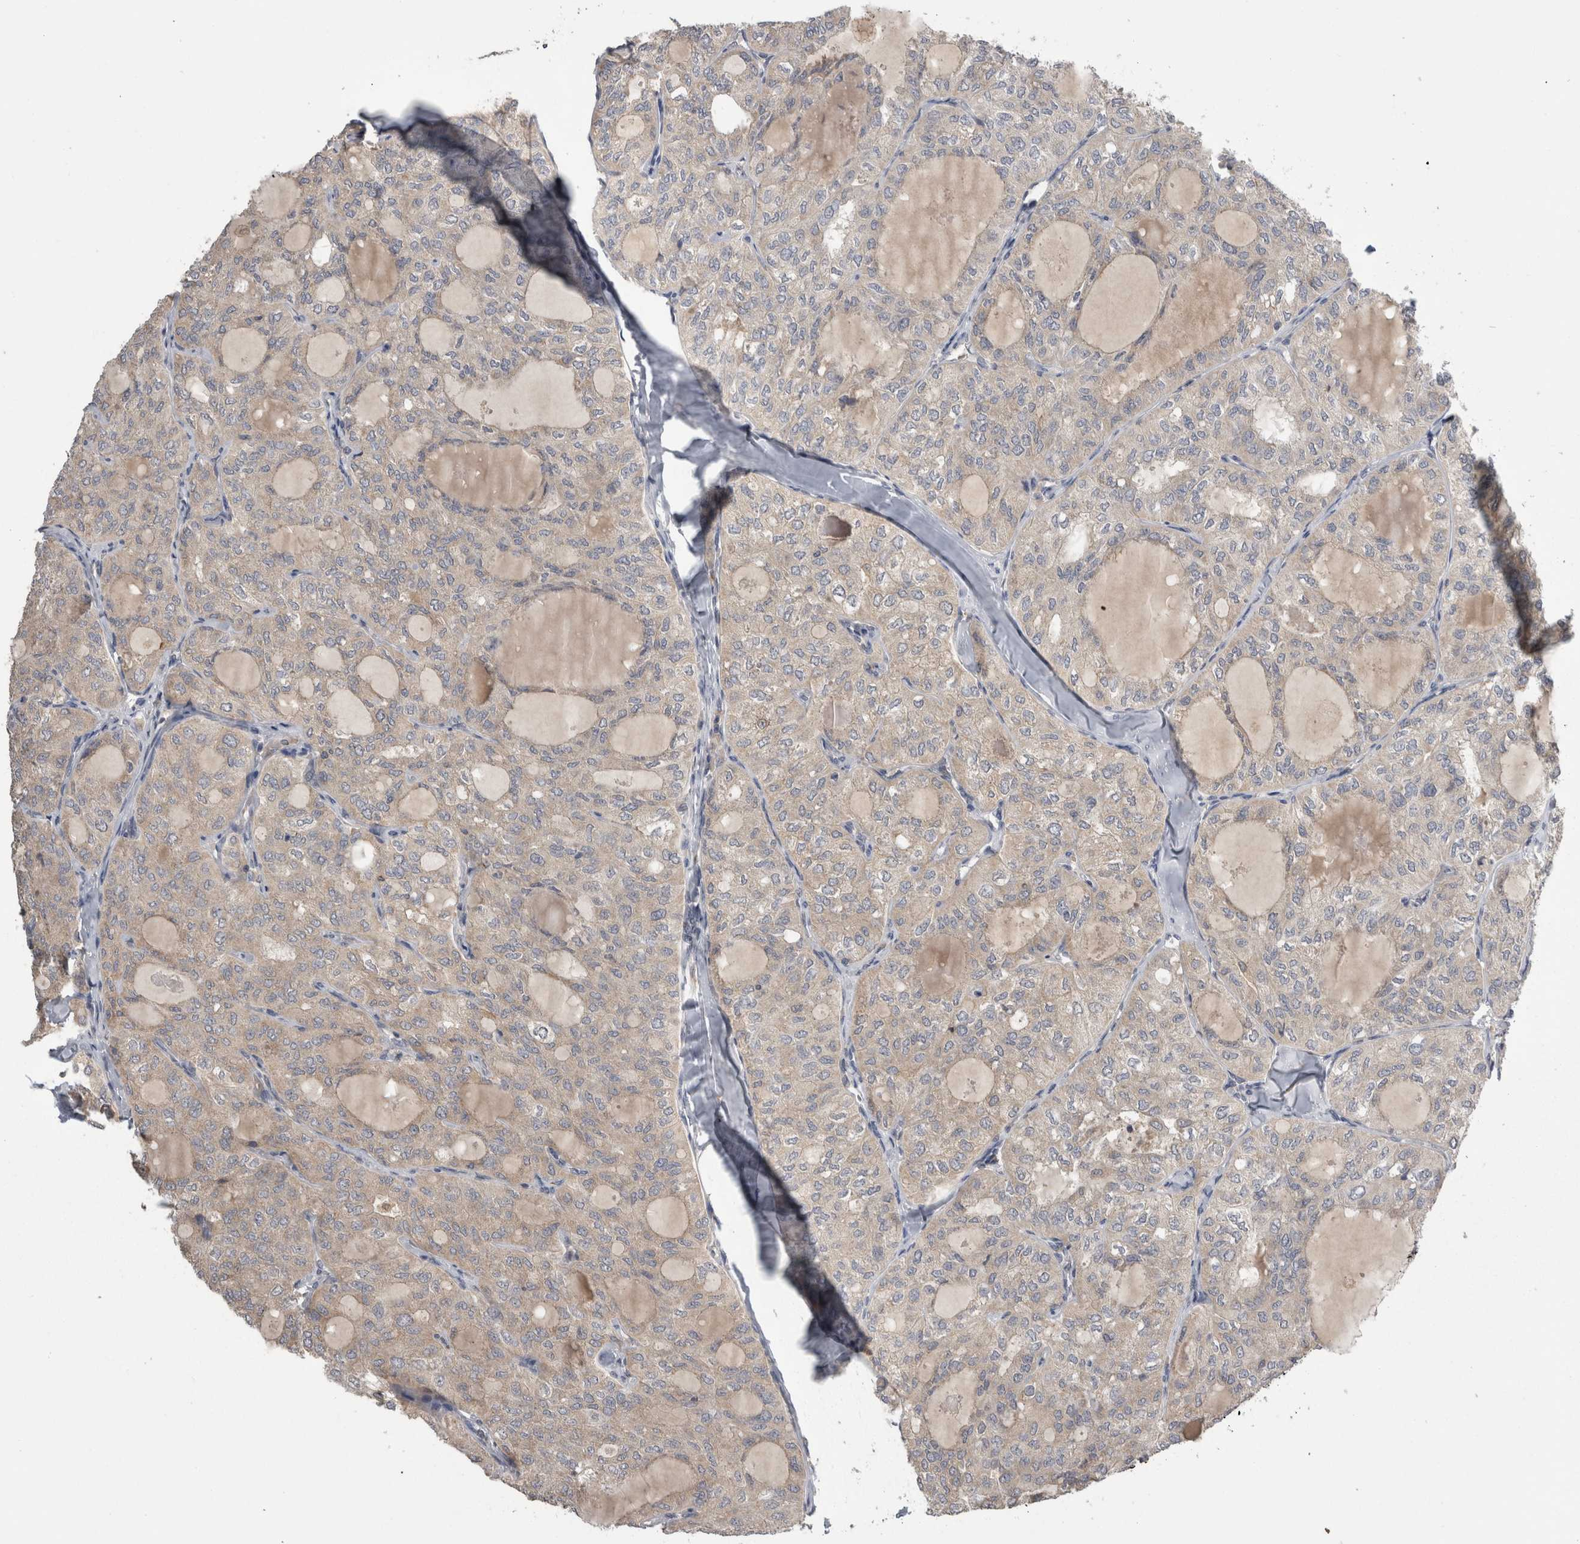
{"staining": {"intensity": "weak", "quantity": "25%-75%", "location": "cytoplasmic/membranous"}, "tissue": "thyroid cancer", "cell_type": "Tumor cells", "image_type": "cancer", "snomed": [{"axis": "morphology", "description": "Follicular adenoma carcinoma, NOS"}, {"axis": "topography", "description": "Thyroid gland"}], "caption": "There is low levels of weak cytoplasmic/membranous expression in tumor cells of follicular adenoma carcinoma (thyroid), as demonstrated by immunohistochemical staining (brown color).", "gene": "ANXA13", "patient": {"sex": "male", "age": 75}}